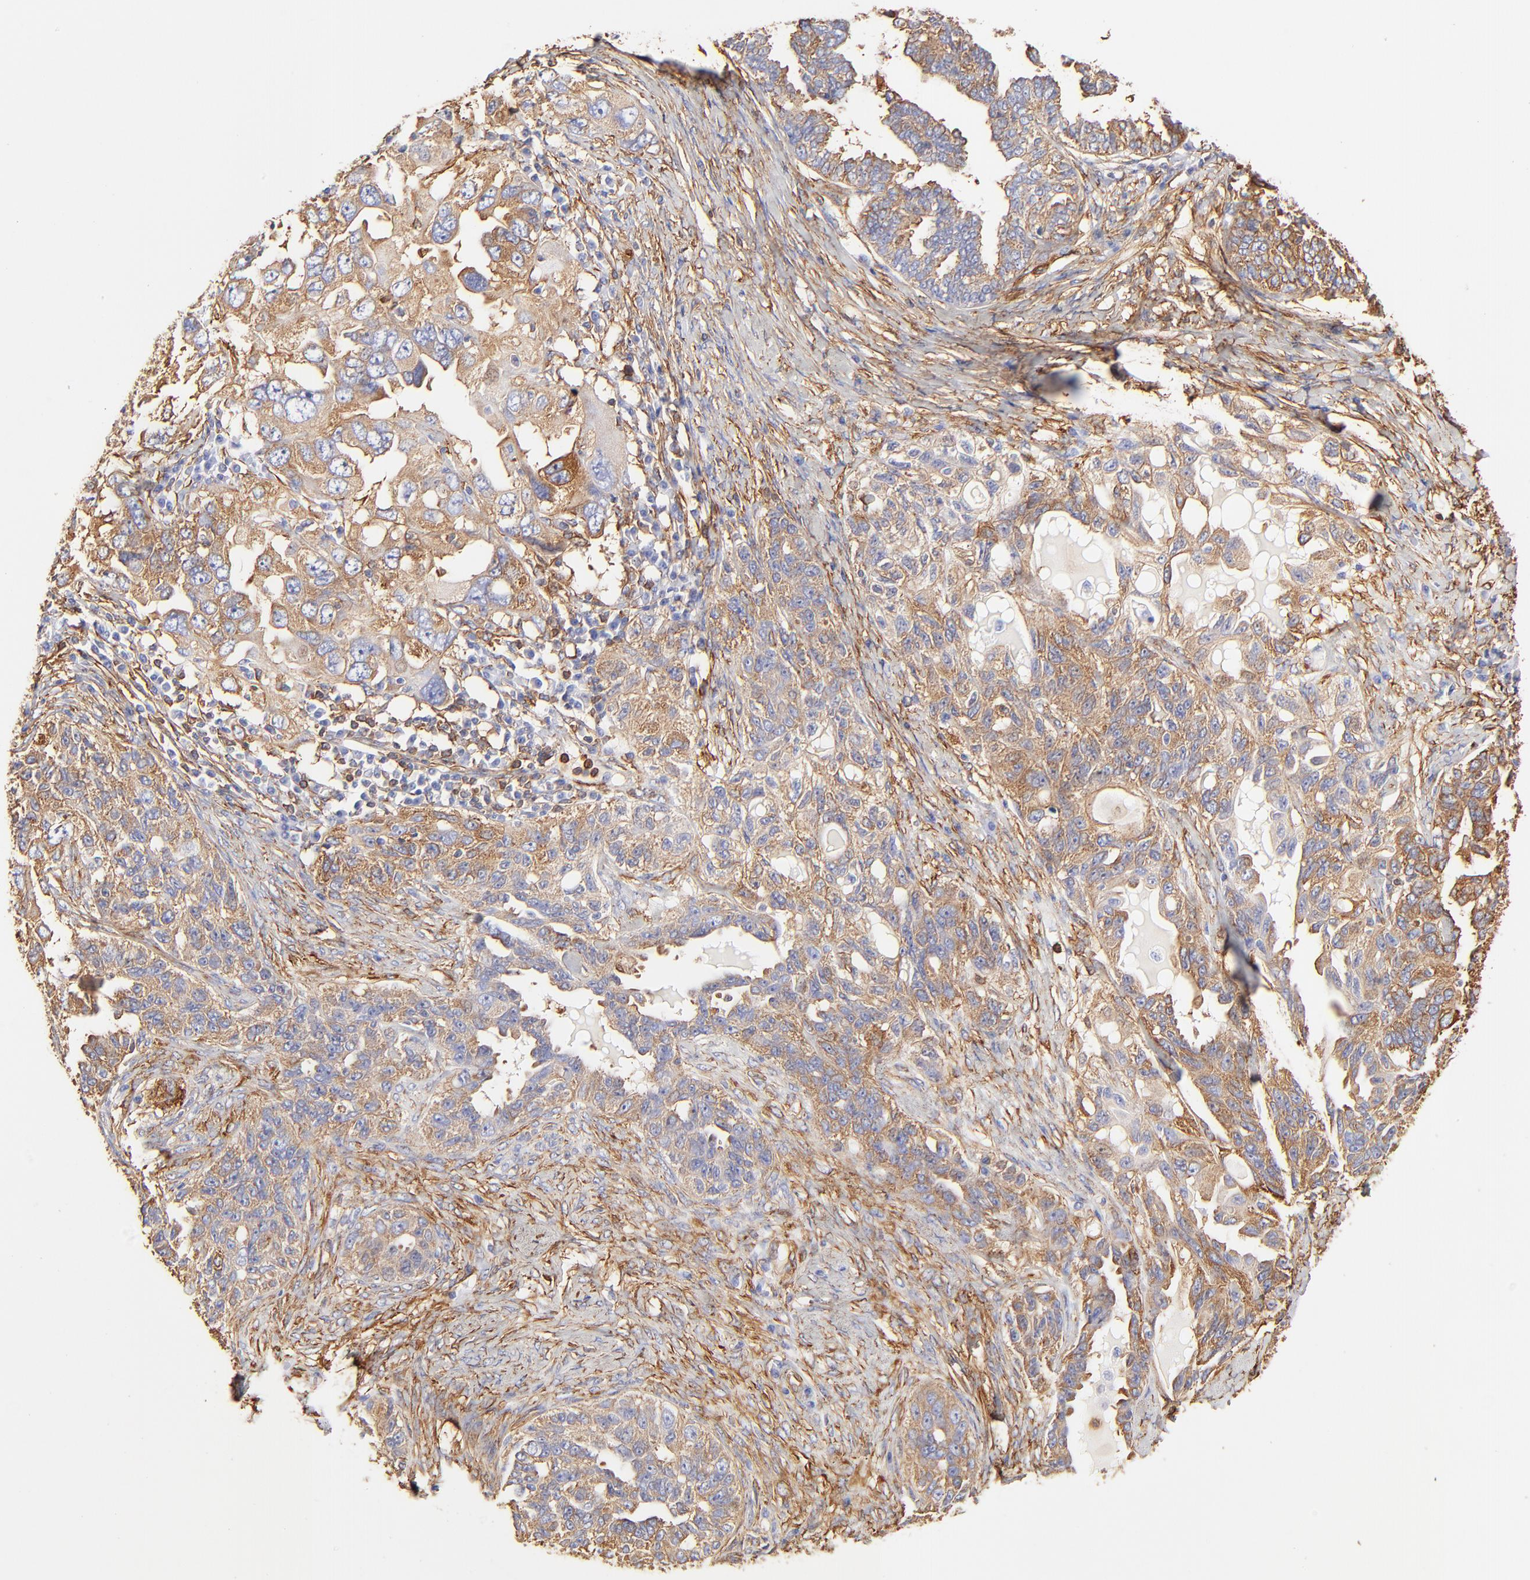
{"staining": {"intensity": "moderate", "quantity": ">75%", "location": "cytoplasmic/membranous"}, "tissue": "ovarian cancer", "cell_type": "Tumor cells", "image_type": "cancer", "snomed": [{"axis": "morphology", "description": "Cystadenocarcinoma, serous, NOS"}, {"axis": "topography", "description": "Ovary"}], "caption": "Brown immunohistochemical staining in ovarian serous cystadenocarcinoma shows moderate cytoplasmic/membranous positivity in approximately >75% of tumor cells.", "gene": "FLNA", "patient": {"sex": "female", "age": 82}}